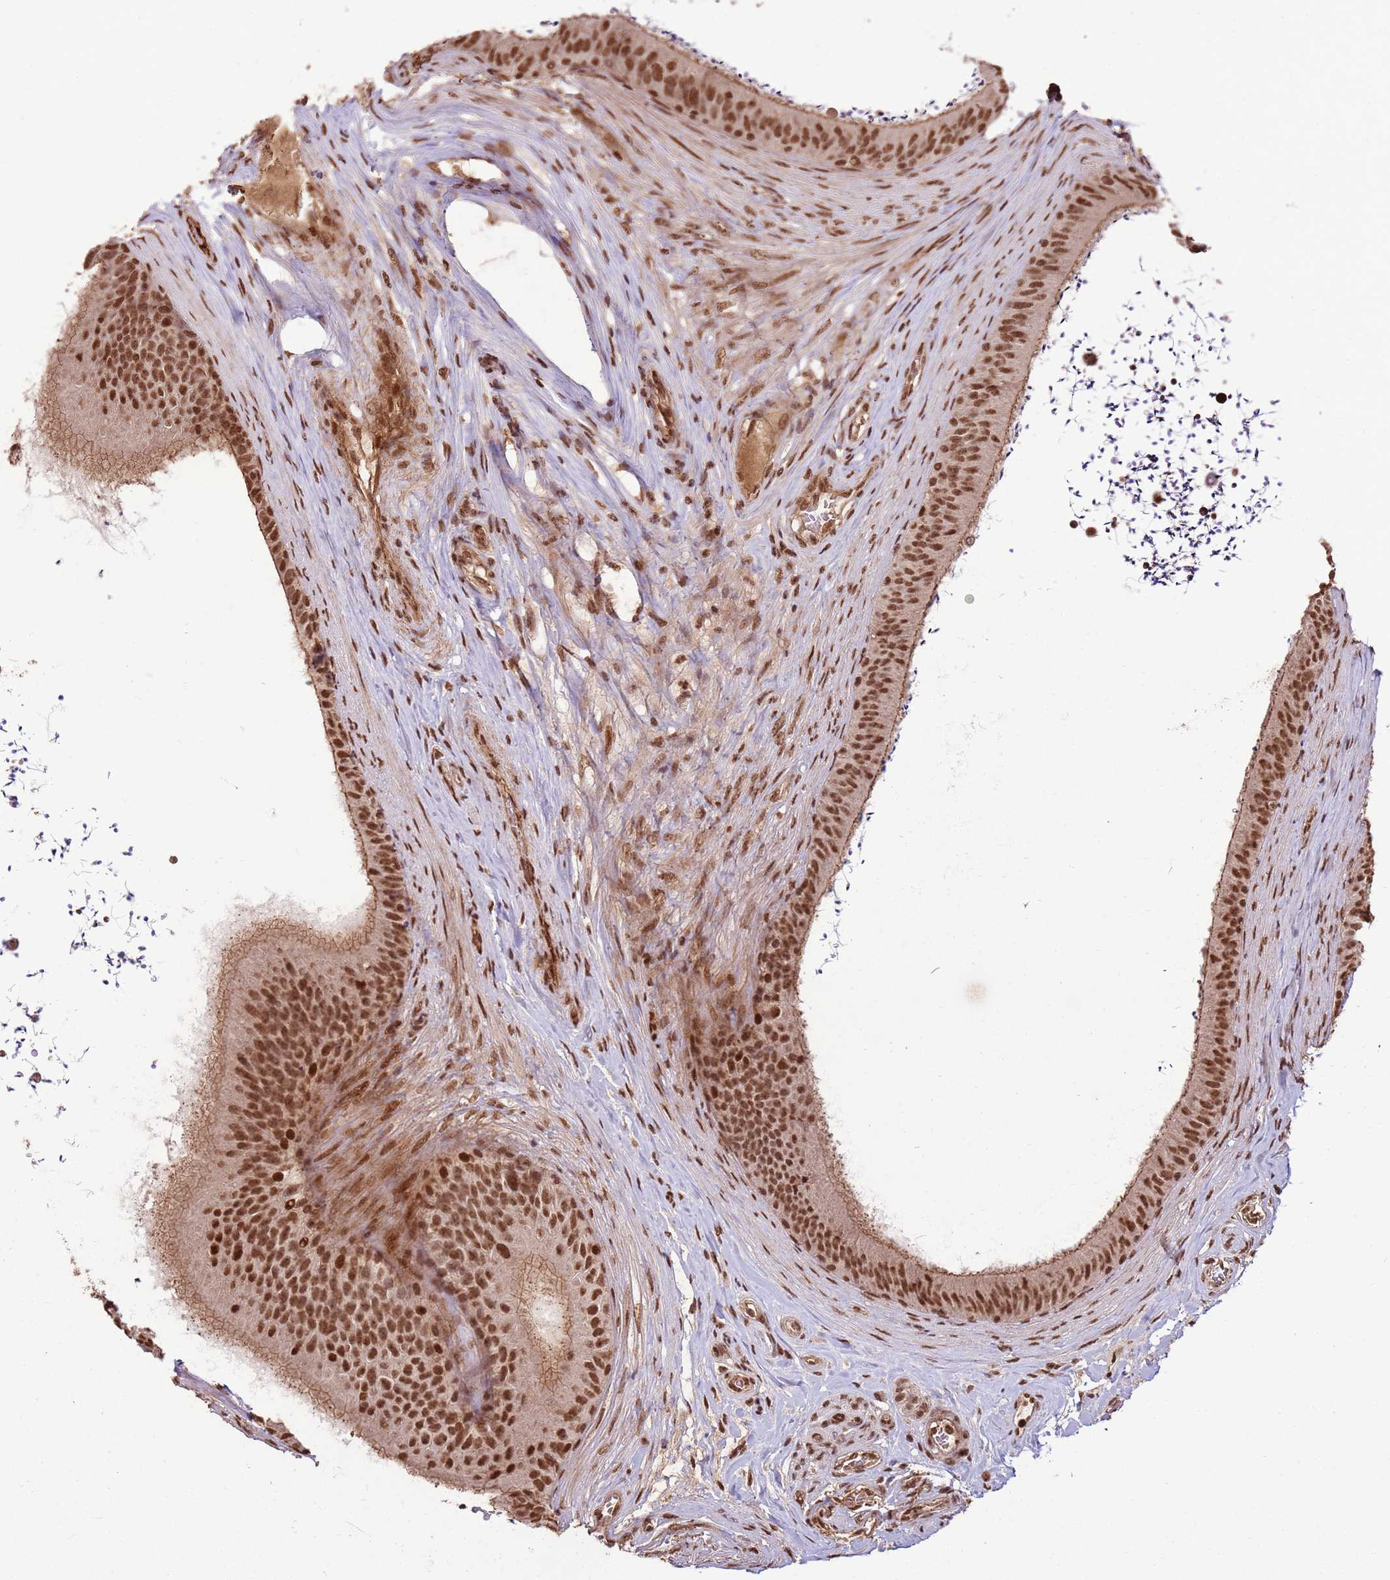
{"staining": {"intensity": "moderate", "quantity": ">75%", "location": "cytoplasmic/membranous,nuclear"}, "tissue": "epididymis", "cell_type": "Glandular cells", "image_type": "normal", "snomed": [{"axis": "morphology", "description": "Normal tissue, NOS"}, {"axis": "topography", "description": "Testis"}, {"axis": "topography", "description": "Epididymis"}], "caption": "Protein analysis of normal epididymis shows moderate cytoplasmic/membranous,nuclear expression in about >75% of glandular cells.", "gene": "ZBTB12", "patient": {"sex": "male", "age": 41}}